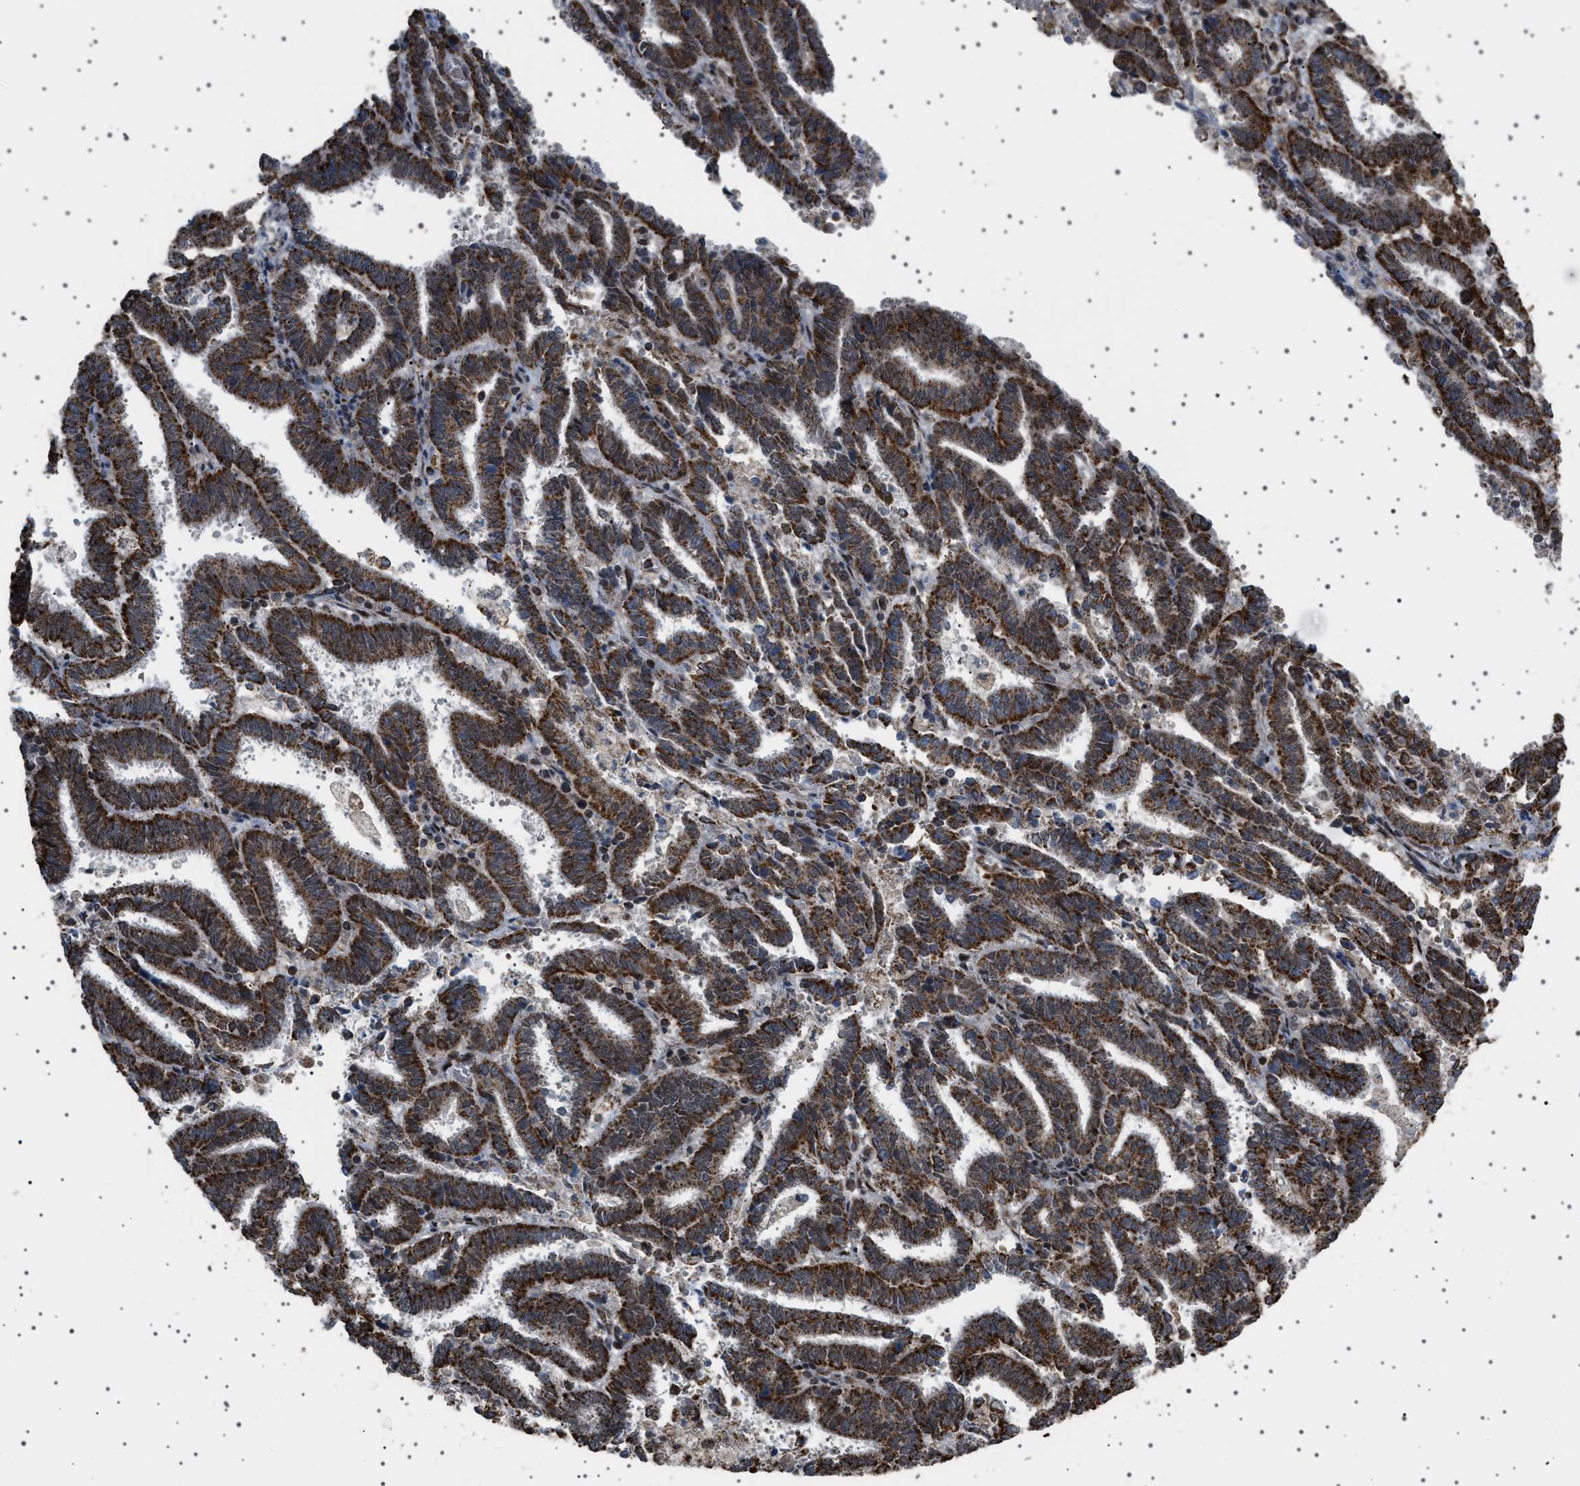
{"staining": {"intensity": "strong", "quantity": ">75%", "location": "cytoplasmic/membranous"}, "tissue": "endometrial cancer", "cell_type": "Tumor cells", "image_type": "cancer", "snomed": [{"axis": "morphology", "description": "Adenocarcinoma, NOS"}, {"axis": "topography", "description": "Uterus"}], "caption": "The immunohistochemical stain highlights strong cytoplasmic/membranous positivity in tumor cells of endometrial cancer tissue. Ihc stains the protein in brown and the nuclei are stained blue.", "gene": "MELK", "patient": {"sex": "female", "age": 83}}